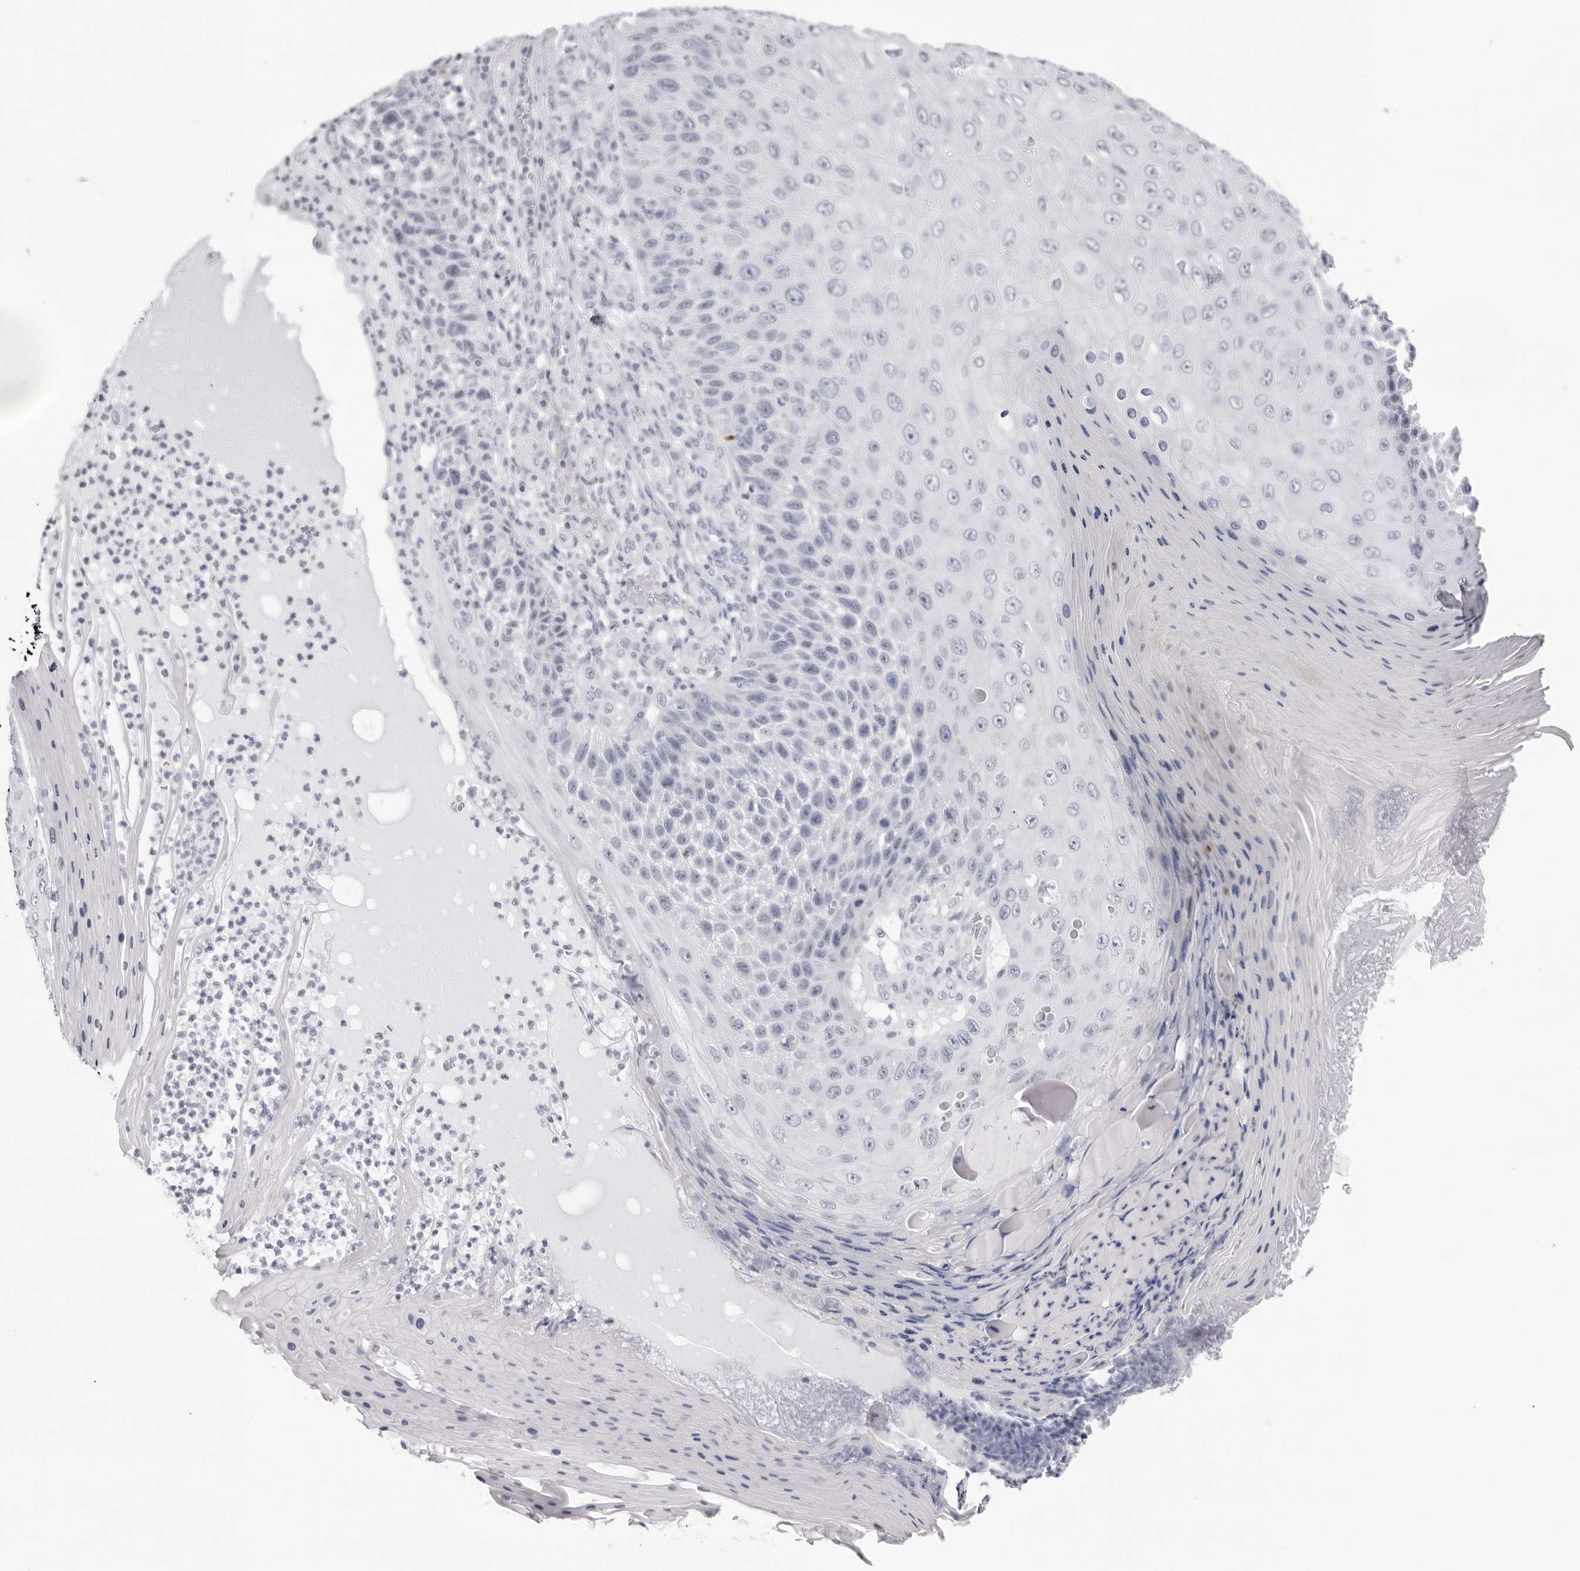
{"staining": {"intensity": "negative", "quantity": "none", "location": "none"}, "tissue": "skin cancer", "cell_type": "Tumor cells", "image_type": "cancer", "snomed": [{"axis": "morphology", "description": "Squamous cell carcinoma, NOS"}, {"axis": "topography", "description": "Skin"}], "caption": "The micrograph reveals no significant positivity in tumor cells of skin cancer. (Stains: DAB (3,3'-diaminobenzidine) IHC with hematoxylin counter stain, Microscopy: brightfield microscopy at high magnification).", "gene": "INSL3", "patient": {"sex": "female", "age": 88}}